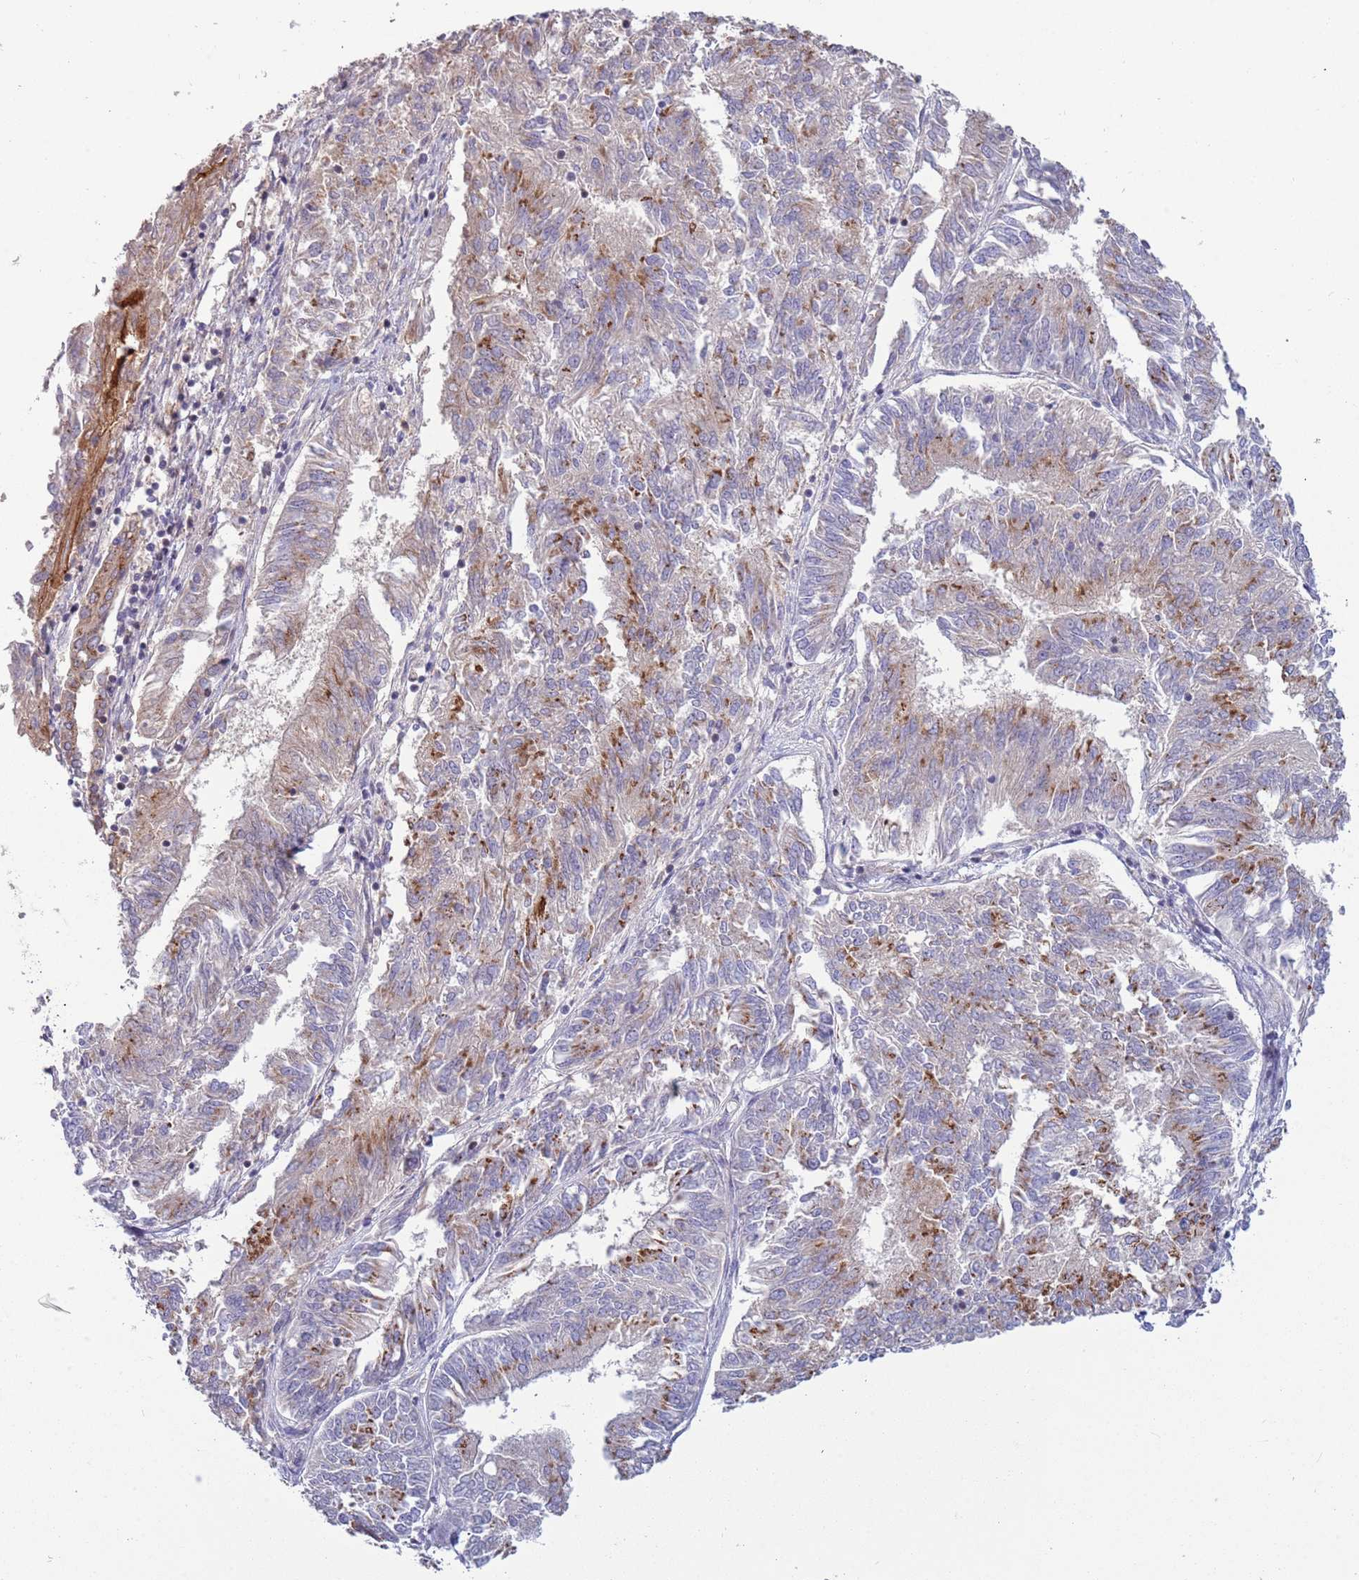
{"staining": {"intensity": "moderate", "quantity": "25%-75%", "location": "cytoplasmic/membranous"}, "tissue": "endometrial cancer", "cell_type": "Tumor cells", "image_type": "cancer", "snomed": [{"axis": "morphology", "description": "Adenocarcinoma, NOS"}, {"axis": "topography", "description": "Endometrium"}], "caption": "There is medium levels of moderate cytoplasmic/membranous expression in tumor cells of endometrial cancer (adenocarcinoma), as demonstrated by immunohistochemical staining (brown color).", "gene": "ITGB6", "patient": {"sex": "female", "age": 58}}